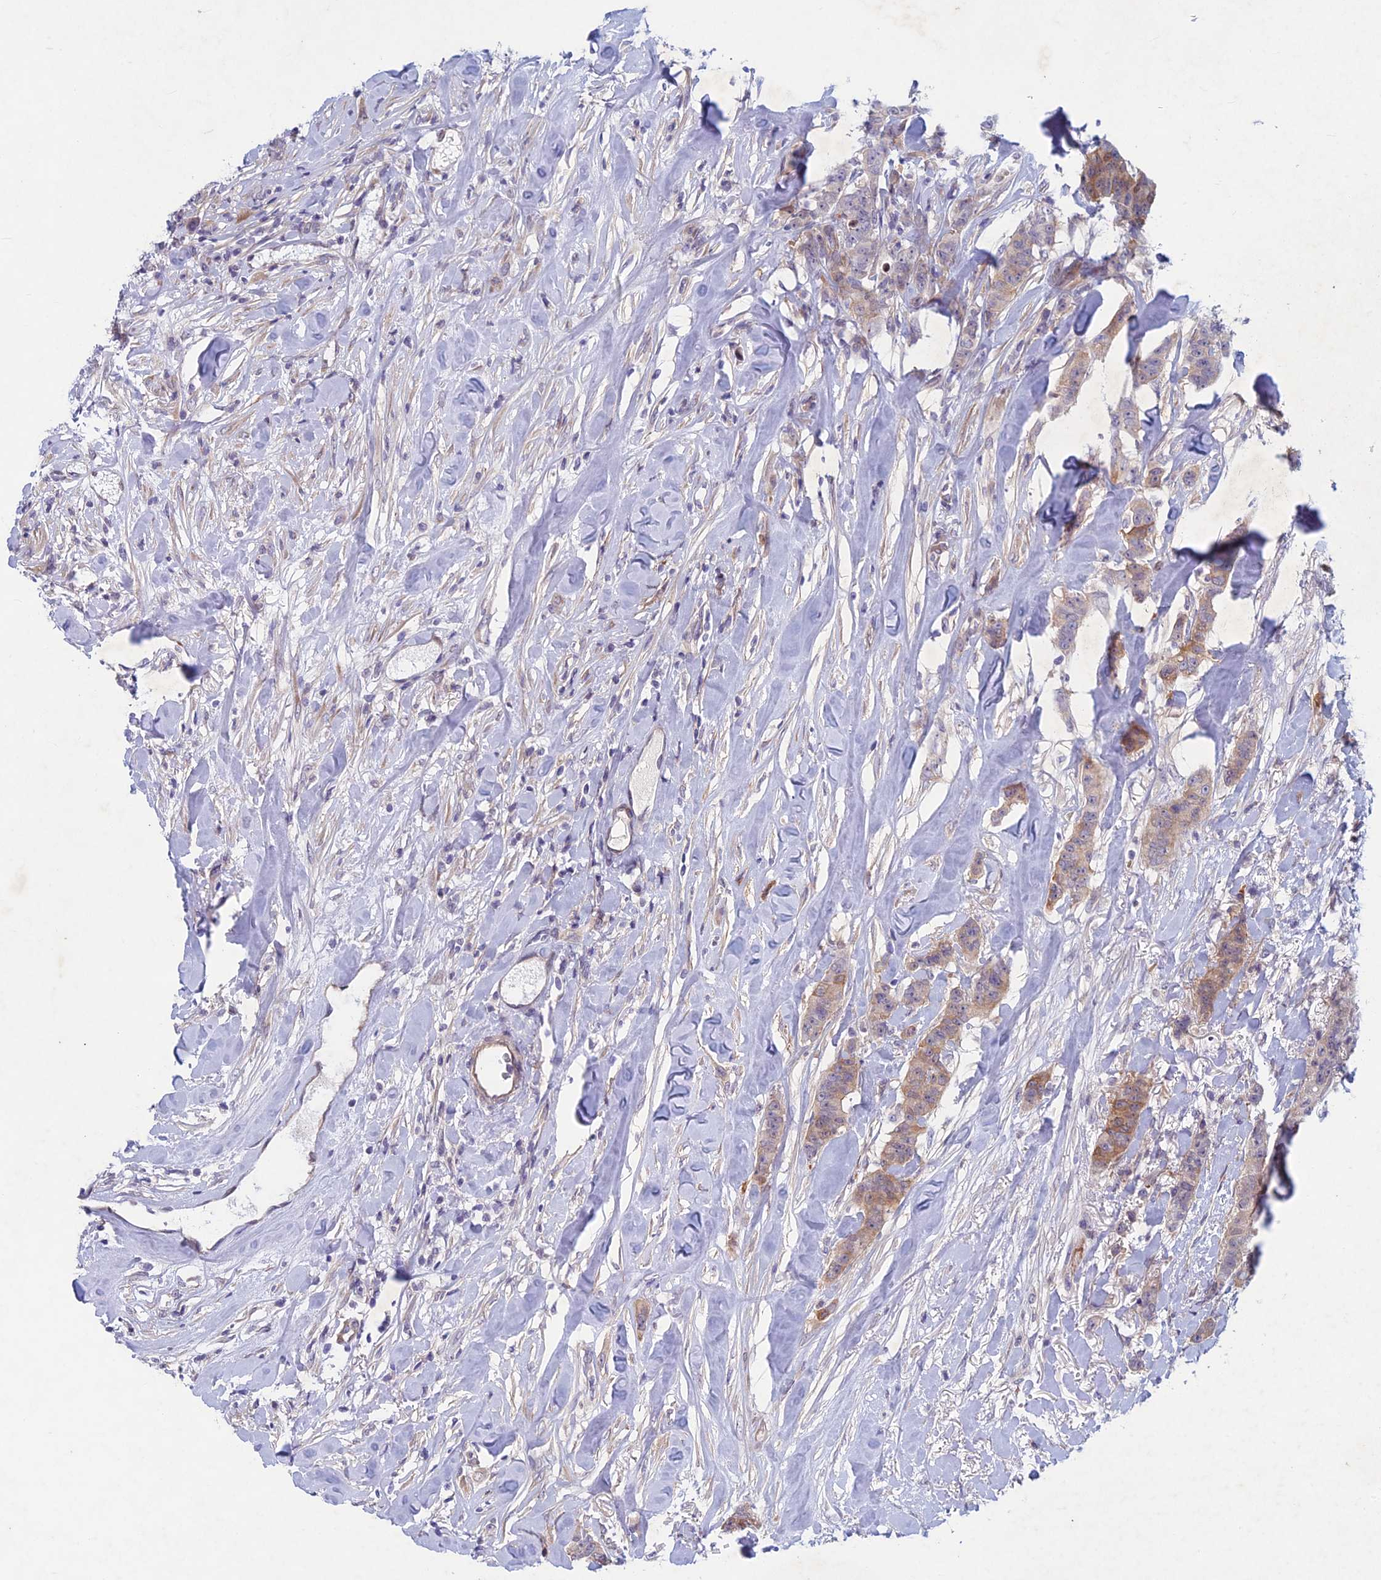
{"staining": {"intensity": "weak", "quantity": ">75%", "location": "cytoplasmic/membranous"}, "tissue": "breast cancer", "cell_type": "Tumor cells", "image_type": "cancer", "snomed": [{"axis": "morphology", "description": "Duct carcinoma"}, {"axis": "topography", "description": "Breast"}], "caption": "Immunohistochemical staining of invasive ductal carcinoma (breast) reveals low levels of weak cytoplasmic/membranous expression in about >75% of tumor cells.", "gene": "PTHLH", "patient": {"sex": "female", "age": 40}}